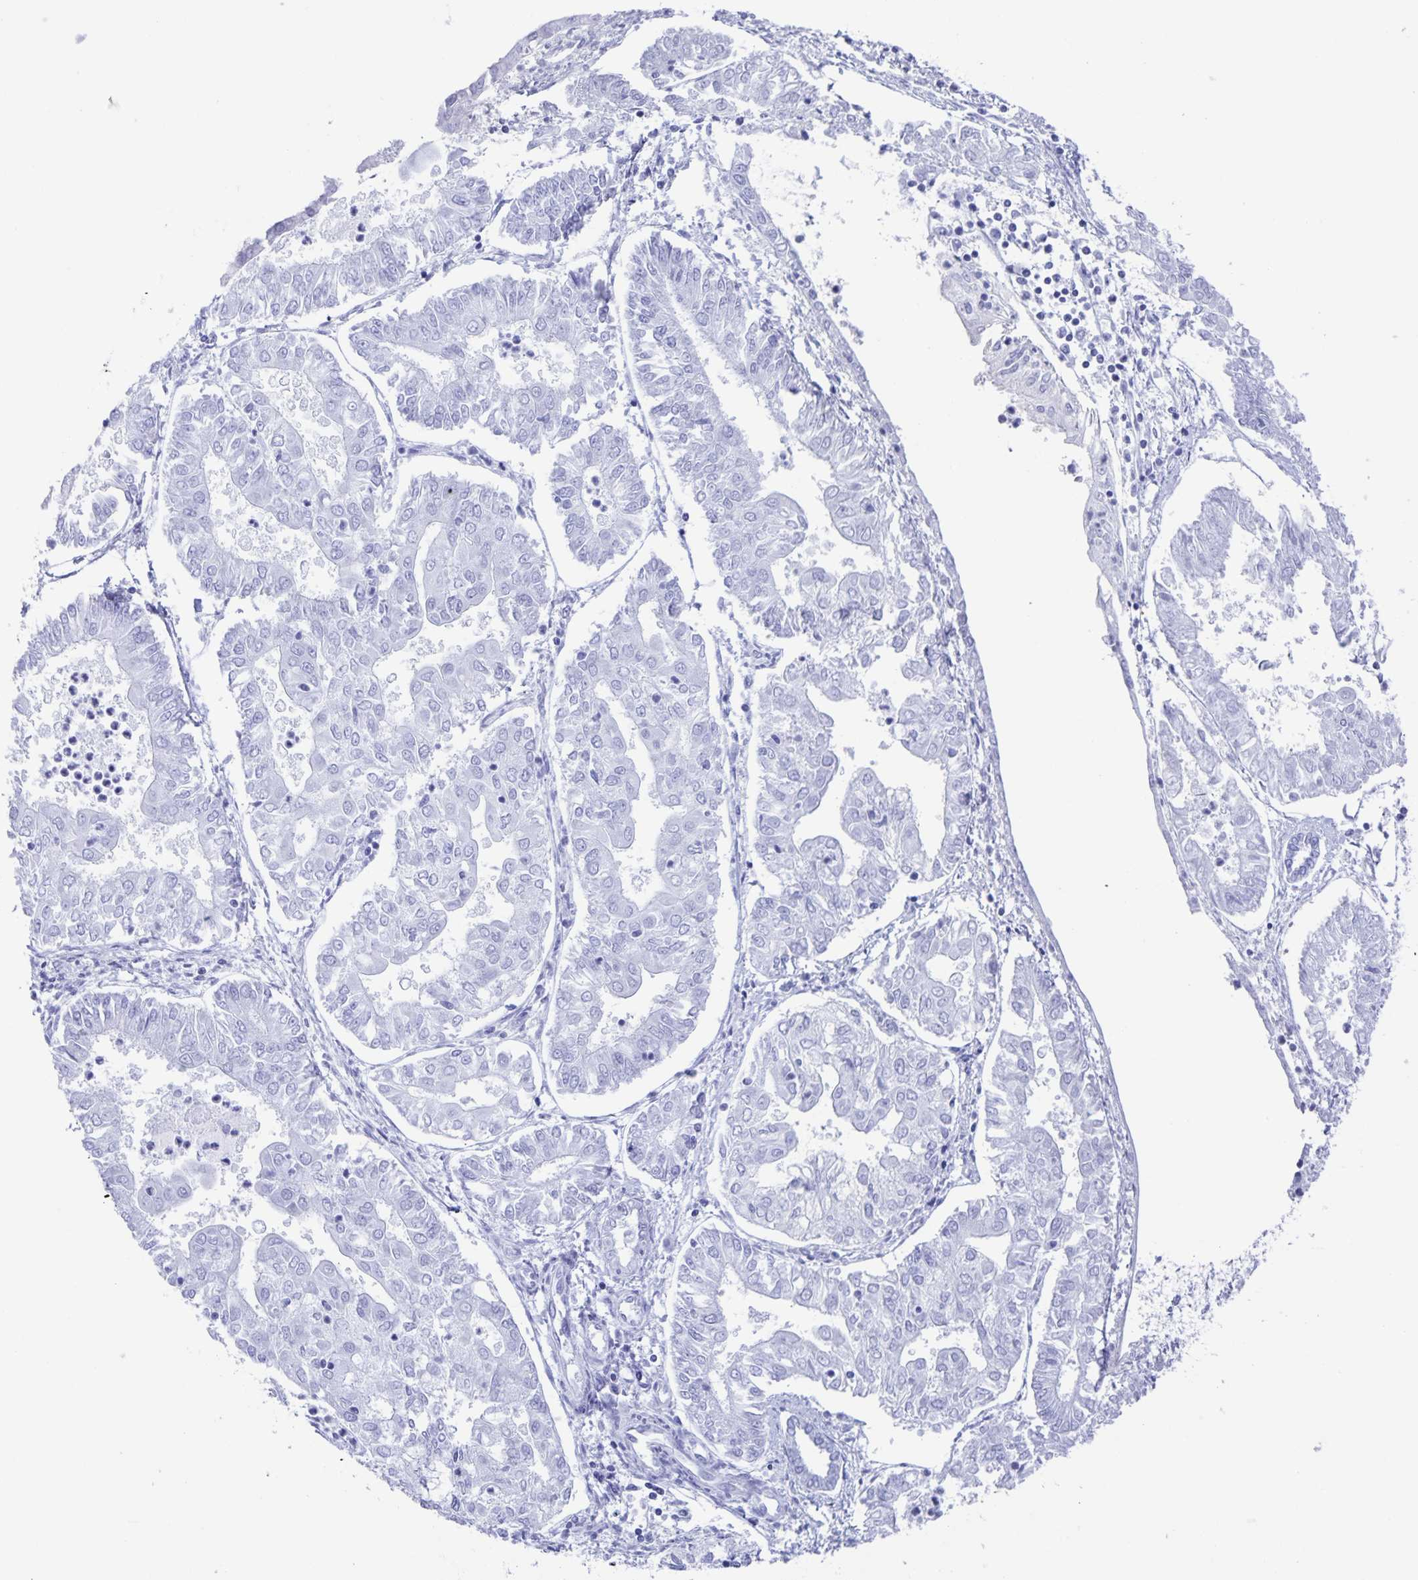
{"staining": {"intensity": "negative", "quantity": "none", "location": "none"}, "tissue": "endometrial cancer", "cell_type": "Tumor cells", "image_type": "cancer", "snomed": [{"axis": "morphology", "description": "Adenocarcinoma, NOS"}, {"axis": "topography", "description": "Endometrium"}], "caption": "There is no significant positivity in tumor cells of adenocarcinoma (endometrial).", "gene": "AQP4", "patient": {"sex": "female", "age": 68}}